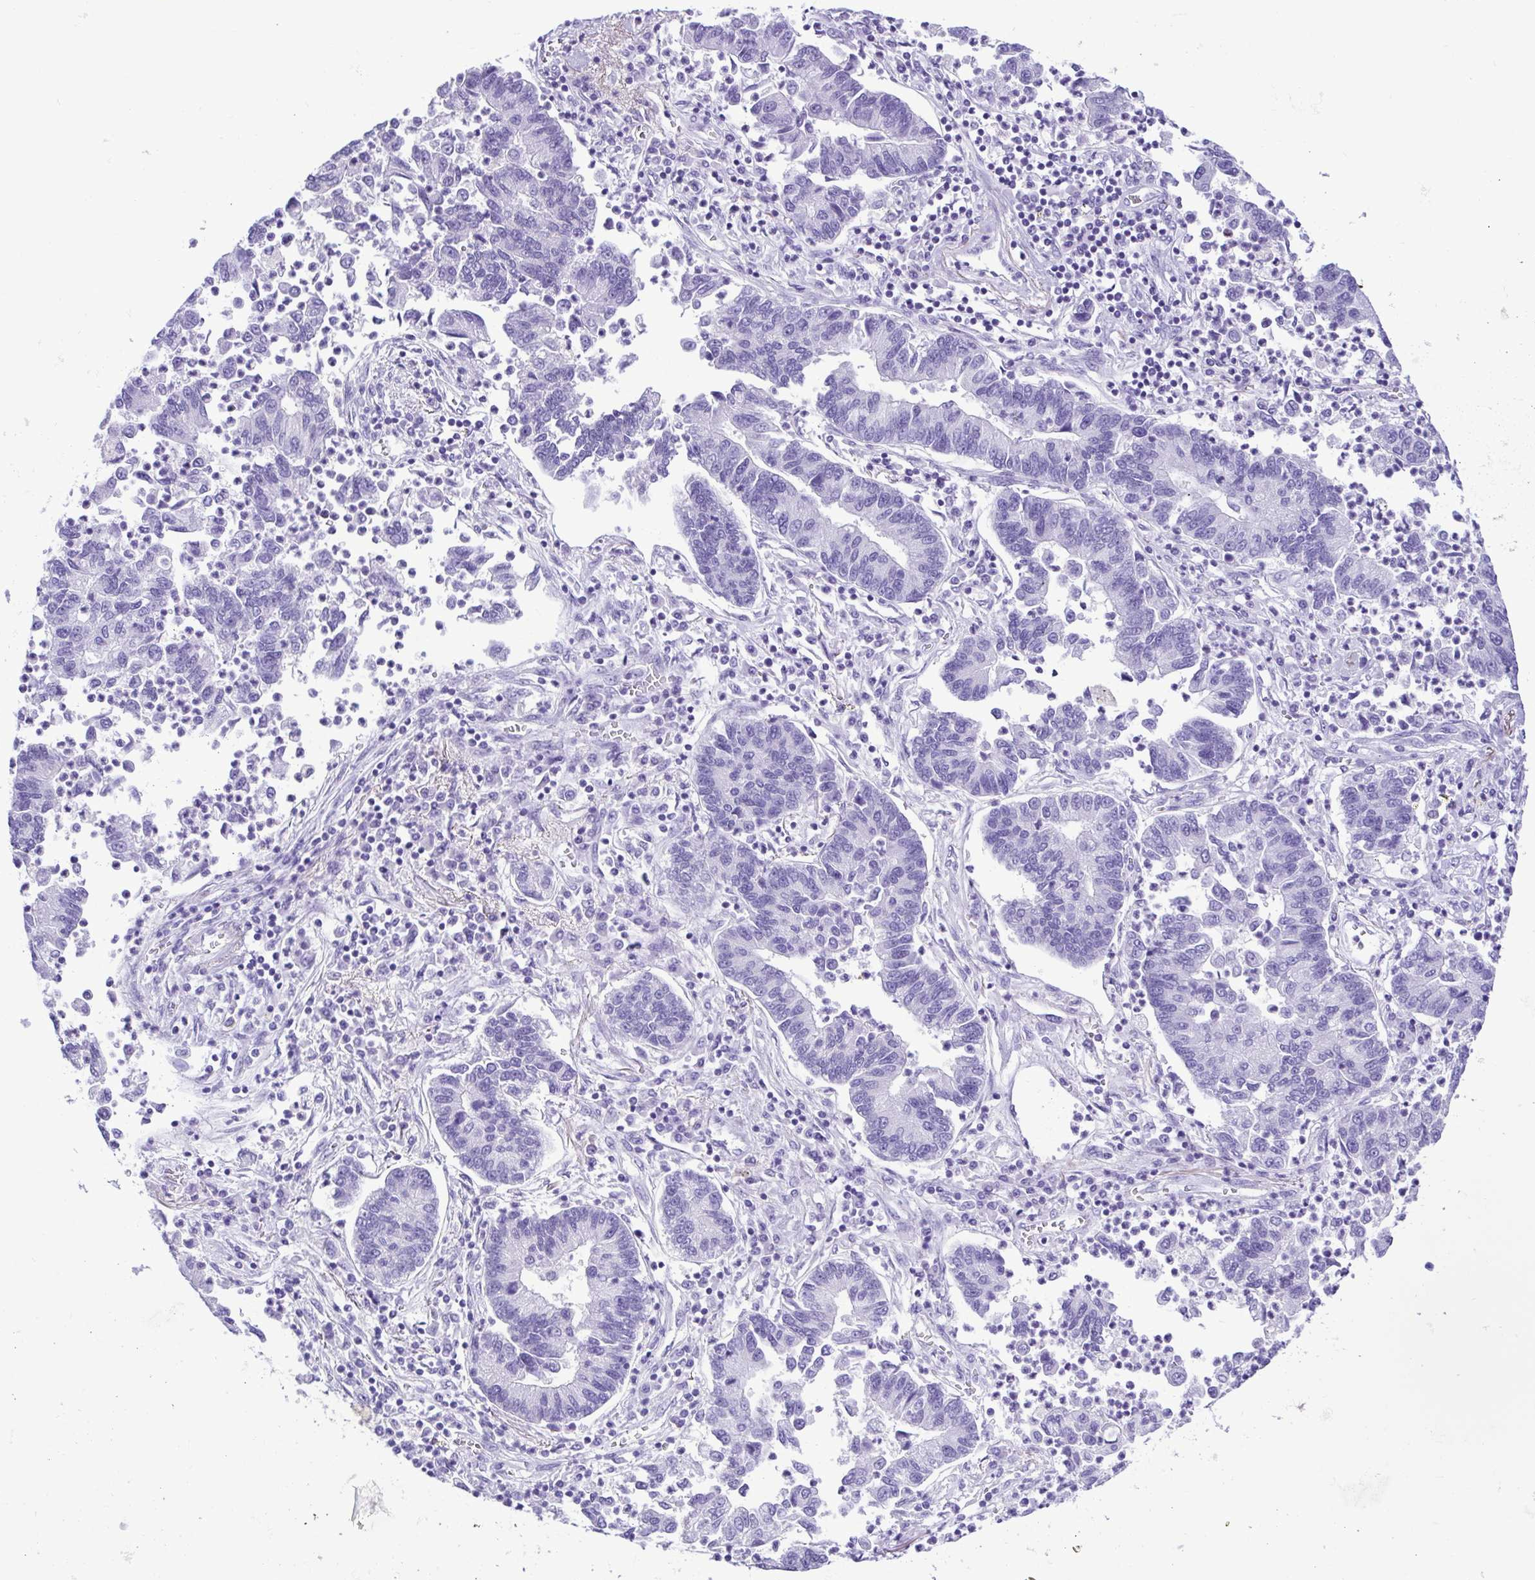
{"staining": {"intensity": "negative", "quantity": "none", "location": "none"}, "tissue": "lung cancer", "cell_type": "Tumor cells", "image_type": "cancer", "snomed": [{"axis": "morphology", "description": "Adenocarcinoma, NOS"}, {"axis": "topography", "description": "Lung"}], "caption": "A histopathology image of human lung adenocarcinoma is negative for staining in tumor cells.", "gene": "SPATA16", "patient": {"sex": "female", "age": 57}}